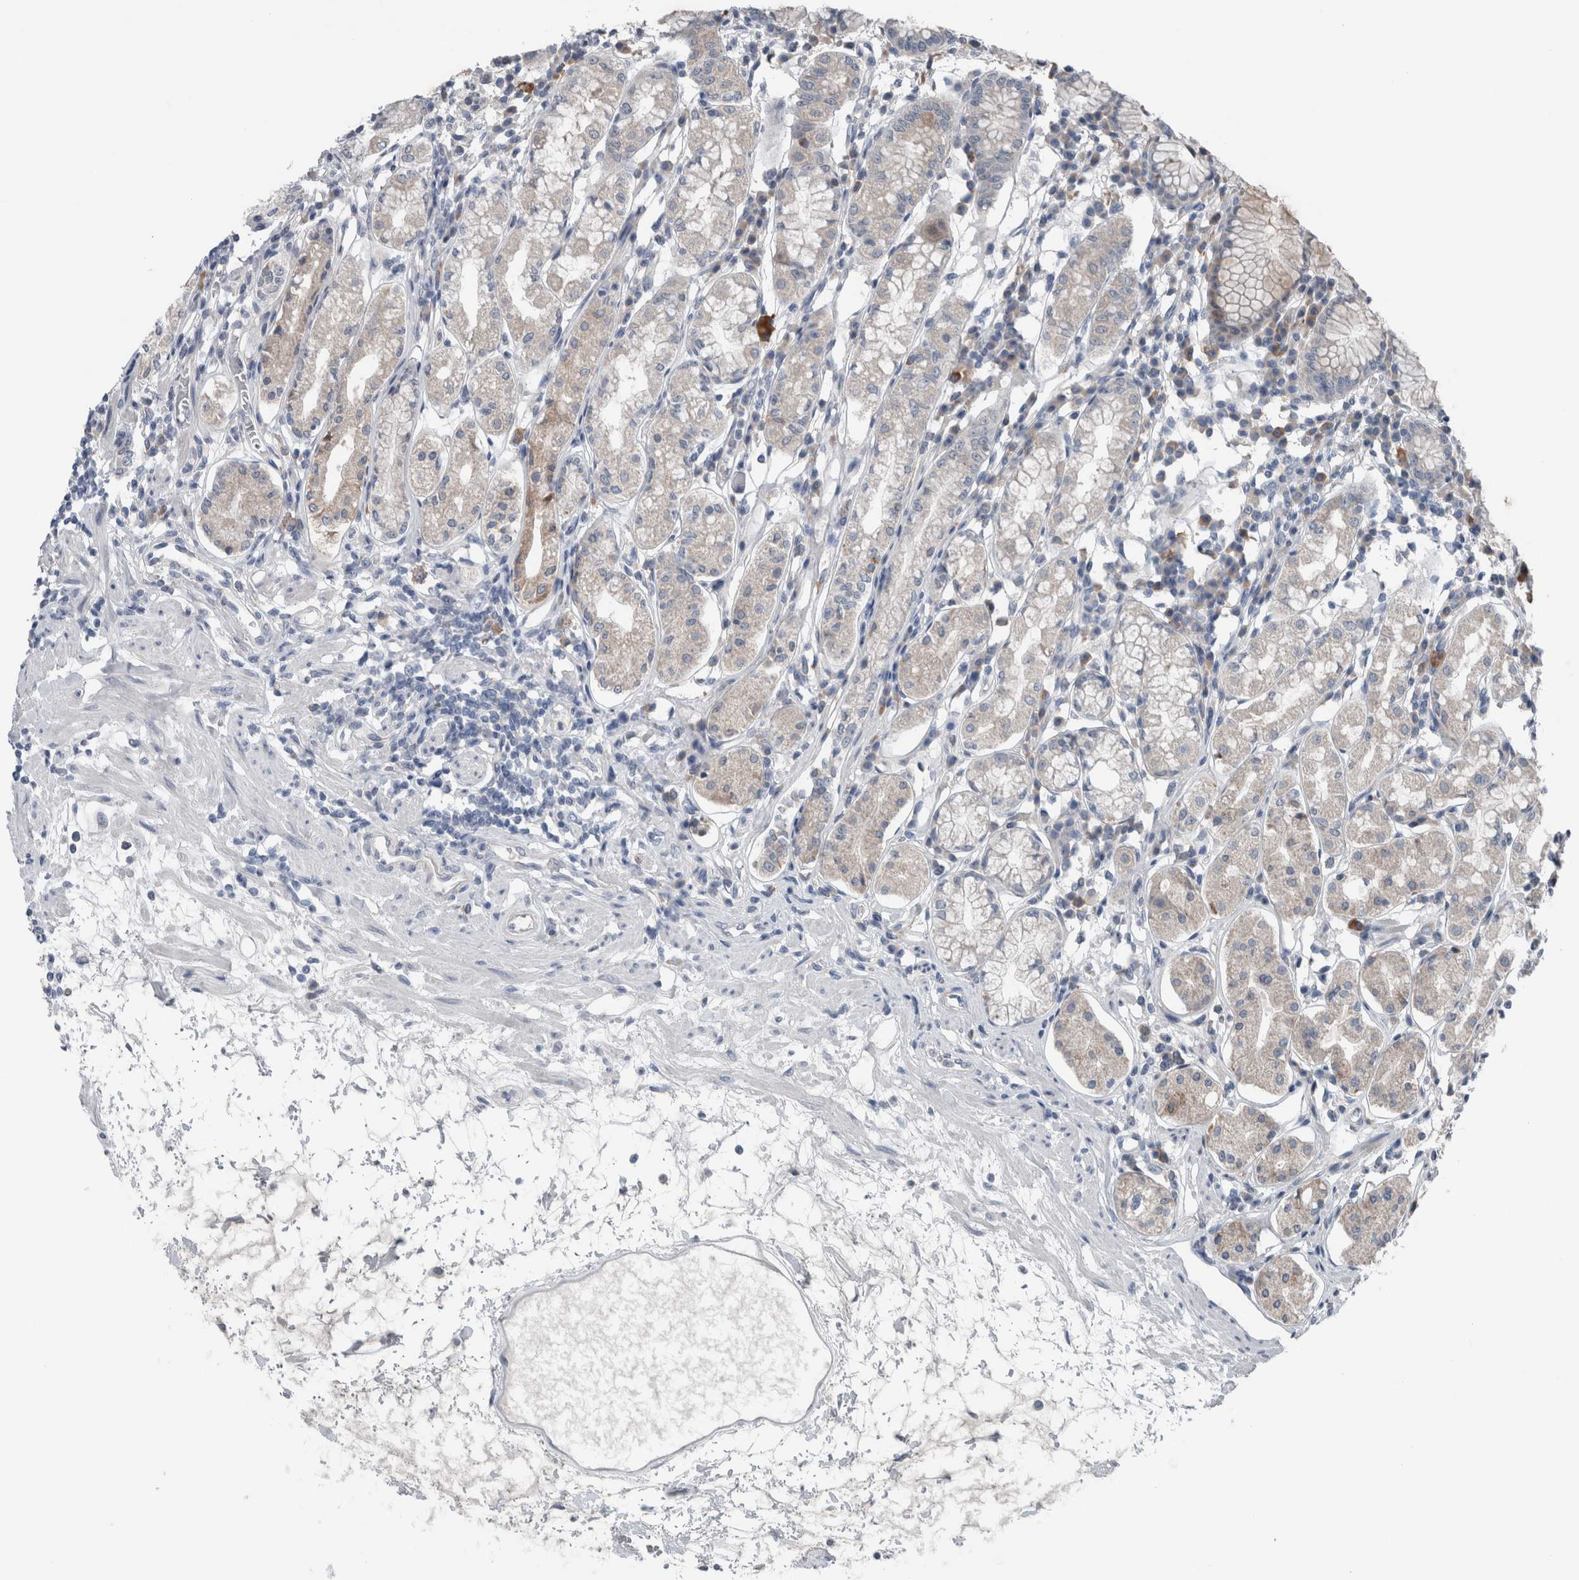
{"staining": {"intensity": "weak", "quantity": "<25%", "location": "cytoplasmic/membranous"}, "tissue": "stomach", "cell_type": "Glandular cells", "image_type": "normal", "snomed": [{"axis": "morphology", "description": "Normal tissue, NOS"}, {"axis": "topography", "description": "Stomach"}, {"axis": "topography", "description": "Stomach, lower"}], "caption": "Immunohistochemistry (IHC) histopathology image of benign stomach: human stomach stained with DAB reveals no significant protein expression in glandular cells.", "gene": "CRNN", "patient": {"sex": "female", "age": 56}}